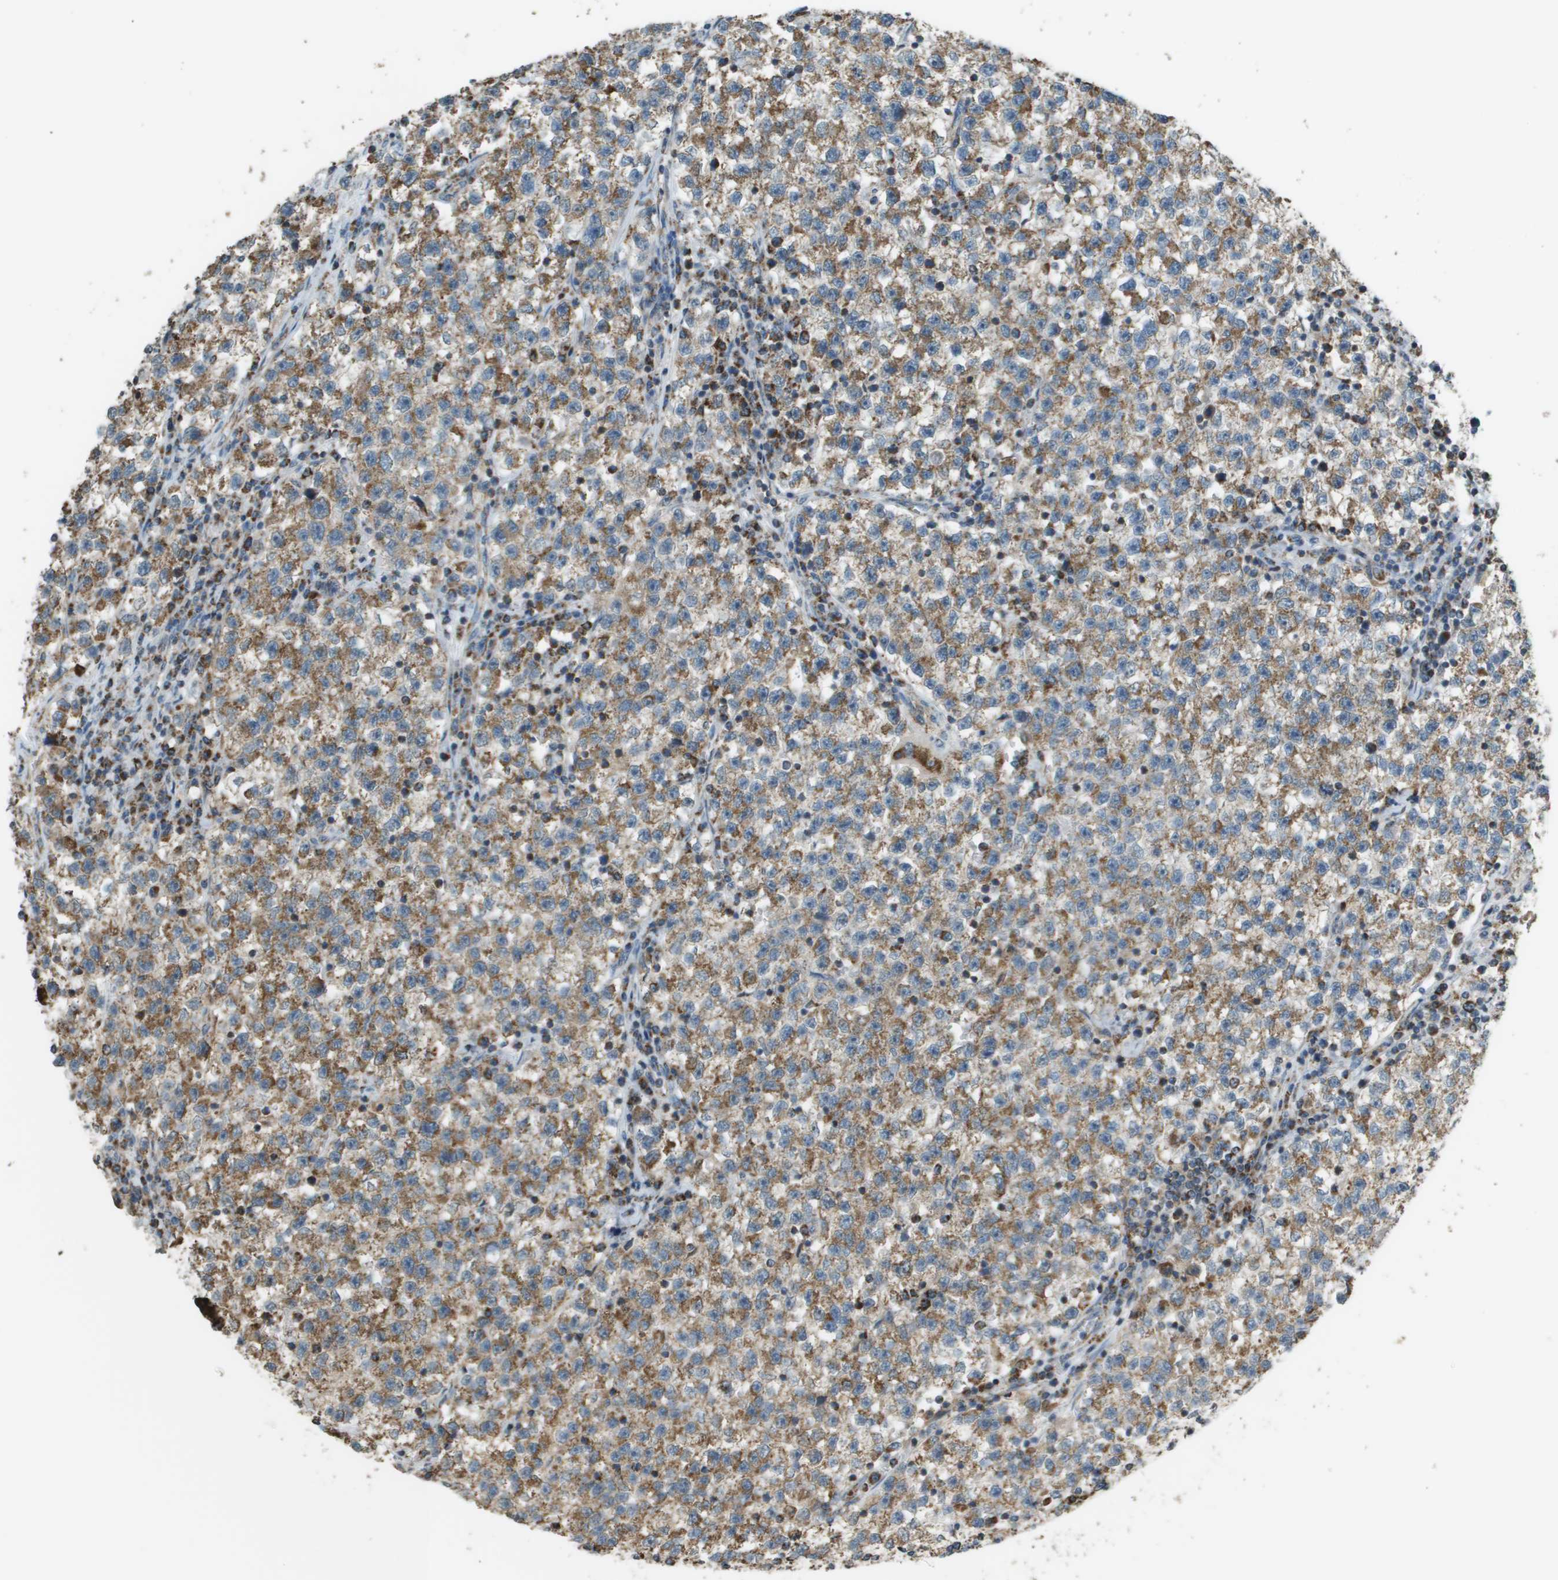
{"staining": {"intensity": "moderate", "quantity": ">75%", "location": "cytoplasmic/membranous"}, "tissue": "testis cancer", "cell_type": "Tumor cells", "image_type": "cancer", "snomed": [{"axis": "morphology", "description": "Seminoma, NOS"}, {"axis": "topography", "description": "Testis"}], "caption": "DAB (3,3'-diaminobenzidine) immunohistochemical staining of testis cancer exhibits moderate cytoplasmic/membranous protein expression in approximately >75% of tumor cells.", "gene": "FH", "patient": {"sex": "male", "age": 22}}